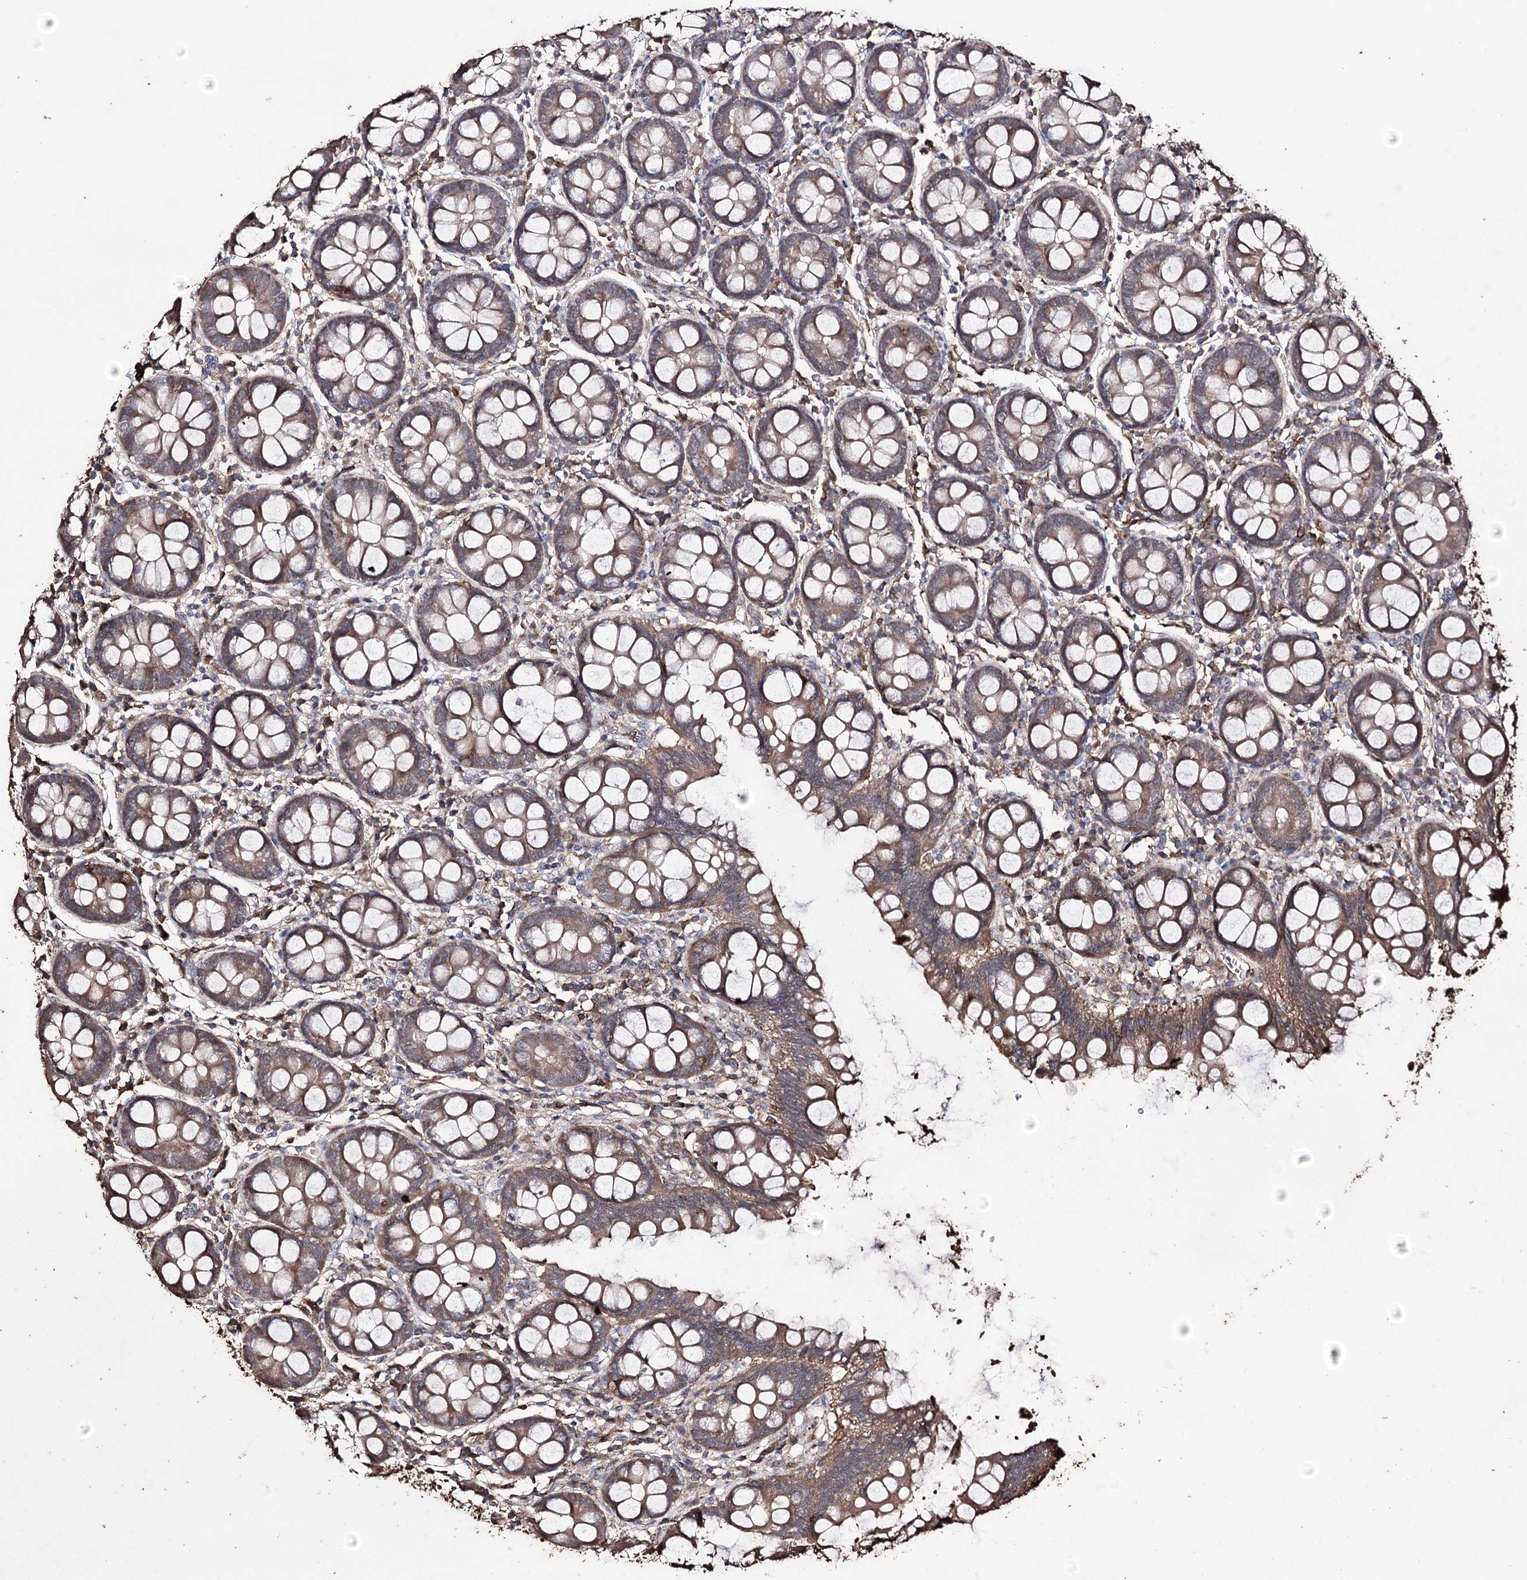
{"staining": {"intensity": "strong", "quantity": ">75%", "location": "cytoplasmic/membranous"}, "tissue": "colon", "cell_type": "Endothelial cells", "image_type": "normal", "snomed": [{"axis": "morphology", "description": "Normal tissue, NOS"}, {"axis": "topography", "description": "Colon"}], "caption": "The photomicrograph reveals staining of benign colon, revealing strong cytoplasmic/membranous protein positivity (brown color) within endothelial cells.", "gene": "ZNF662", "patient": {"sex": "female", "age": 79}}